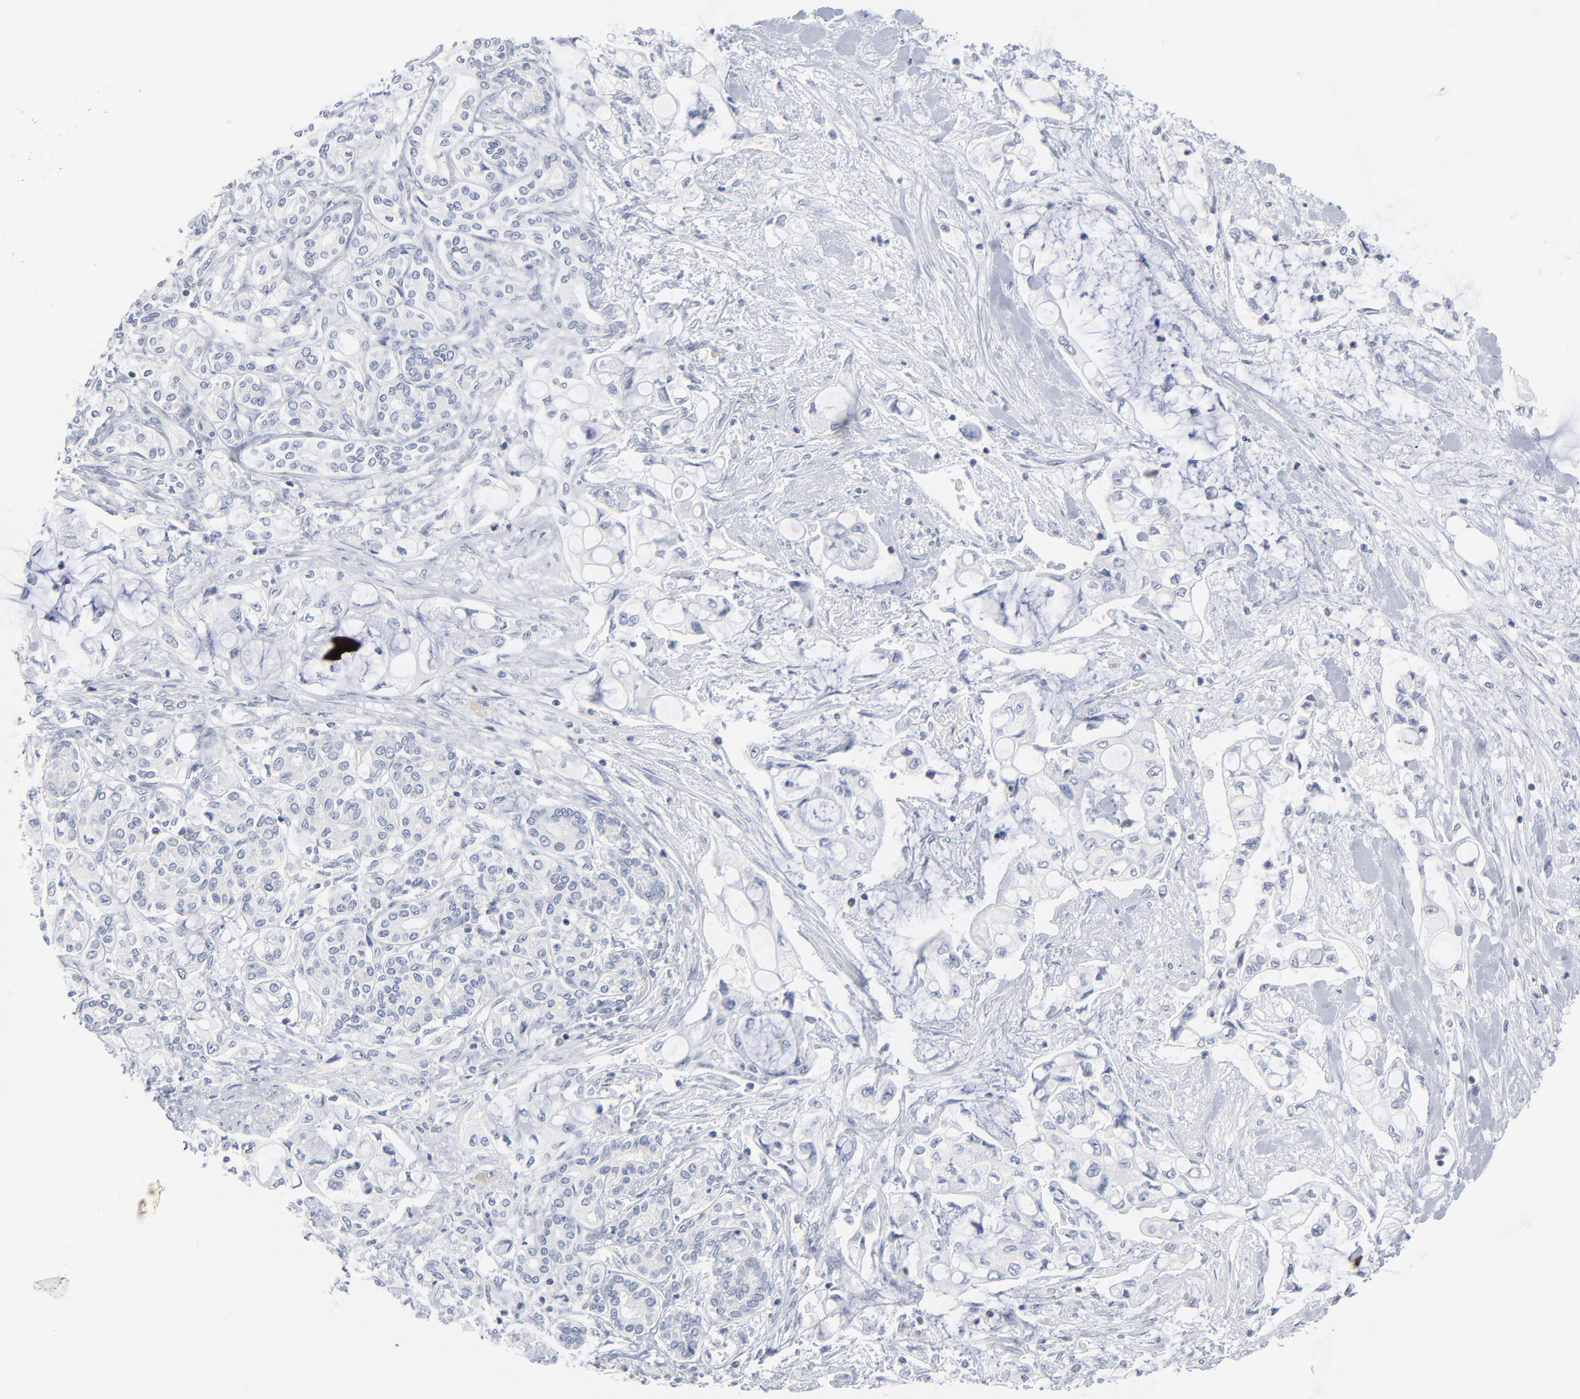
{"staining": {"intensity": "negative", "quantity": "none", "location": "none"}, "tissue": "pancreatic cancer", "cell_type": "Tumor cells", "image_type": "cancer", "snomed": [{"axis": "morphology", "description": "Adenocarcinoma, NOS"}, {"axis": "topography", "description": "Pancreas"}], "caption": "Pancreatic cancer (adenocarcinoma) was stained to show a protein in brown. There is no significant expression in tumor cells.", "gene": "PTK2B", "patient": {"sex": "female", "age": 70}}